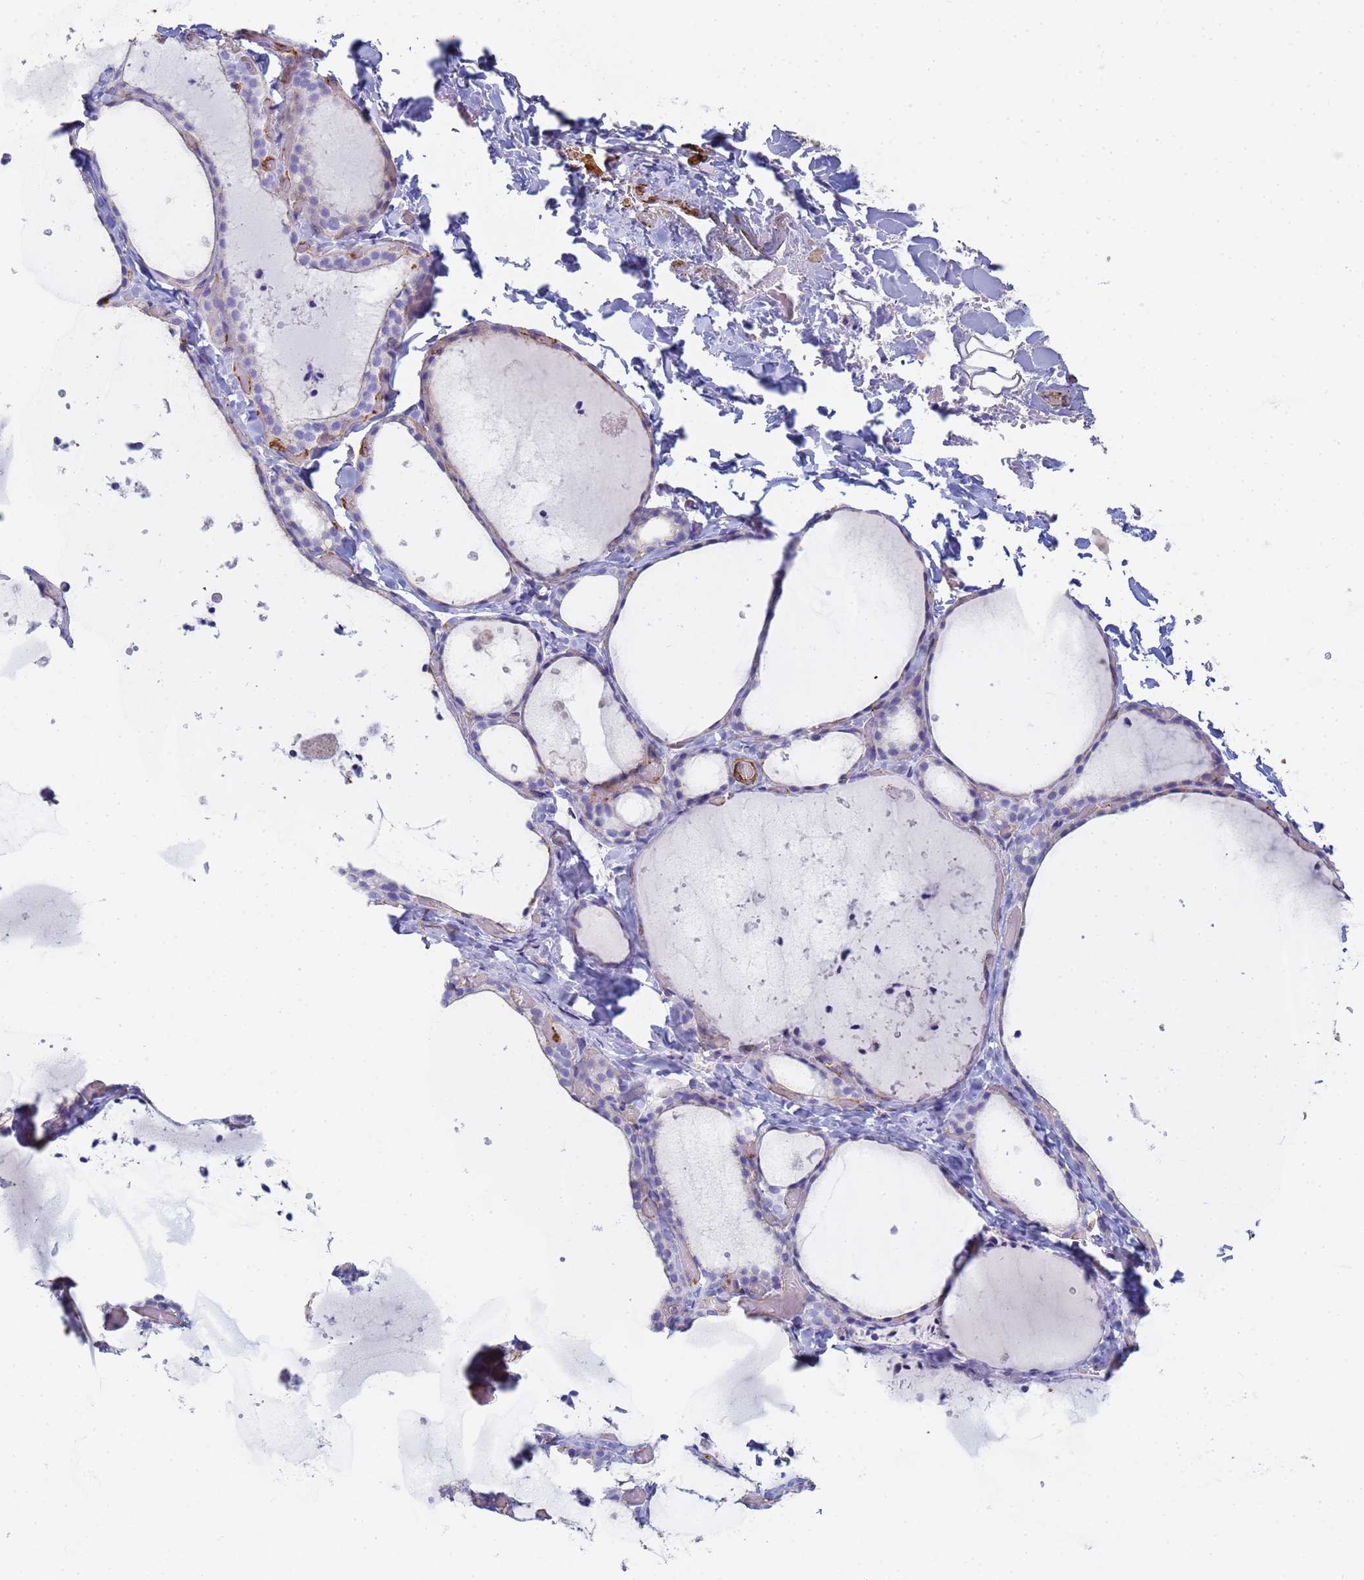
{"staining": {"intensity": "negative", "quantity": "none", "location": "none"}, "tissue": "thyroid gland", "cell_type": "Glandular cells", "image_type": "normal", "snomed": [{"axis": "morphology", "description": "Normal tissue, NOS"}, {"axis": "topography", "description": "Thyroid gland"}], "caption": "This photomicrograph is of normal thyroid gland stained with immunohistochemistry (IHC) to label a protein in brown with the nuclei are counter-stained blue. There is no positivity in glandular cells. (Stains: DAB (3,3'-diaminobenzidine) immunohistochemistry (IHC) with hematoxylin counter stain, Microscopy: brightfield microscopy at high magnification).", "gene": "TPM1", "patient": {"sex": "female", "age": 44}}